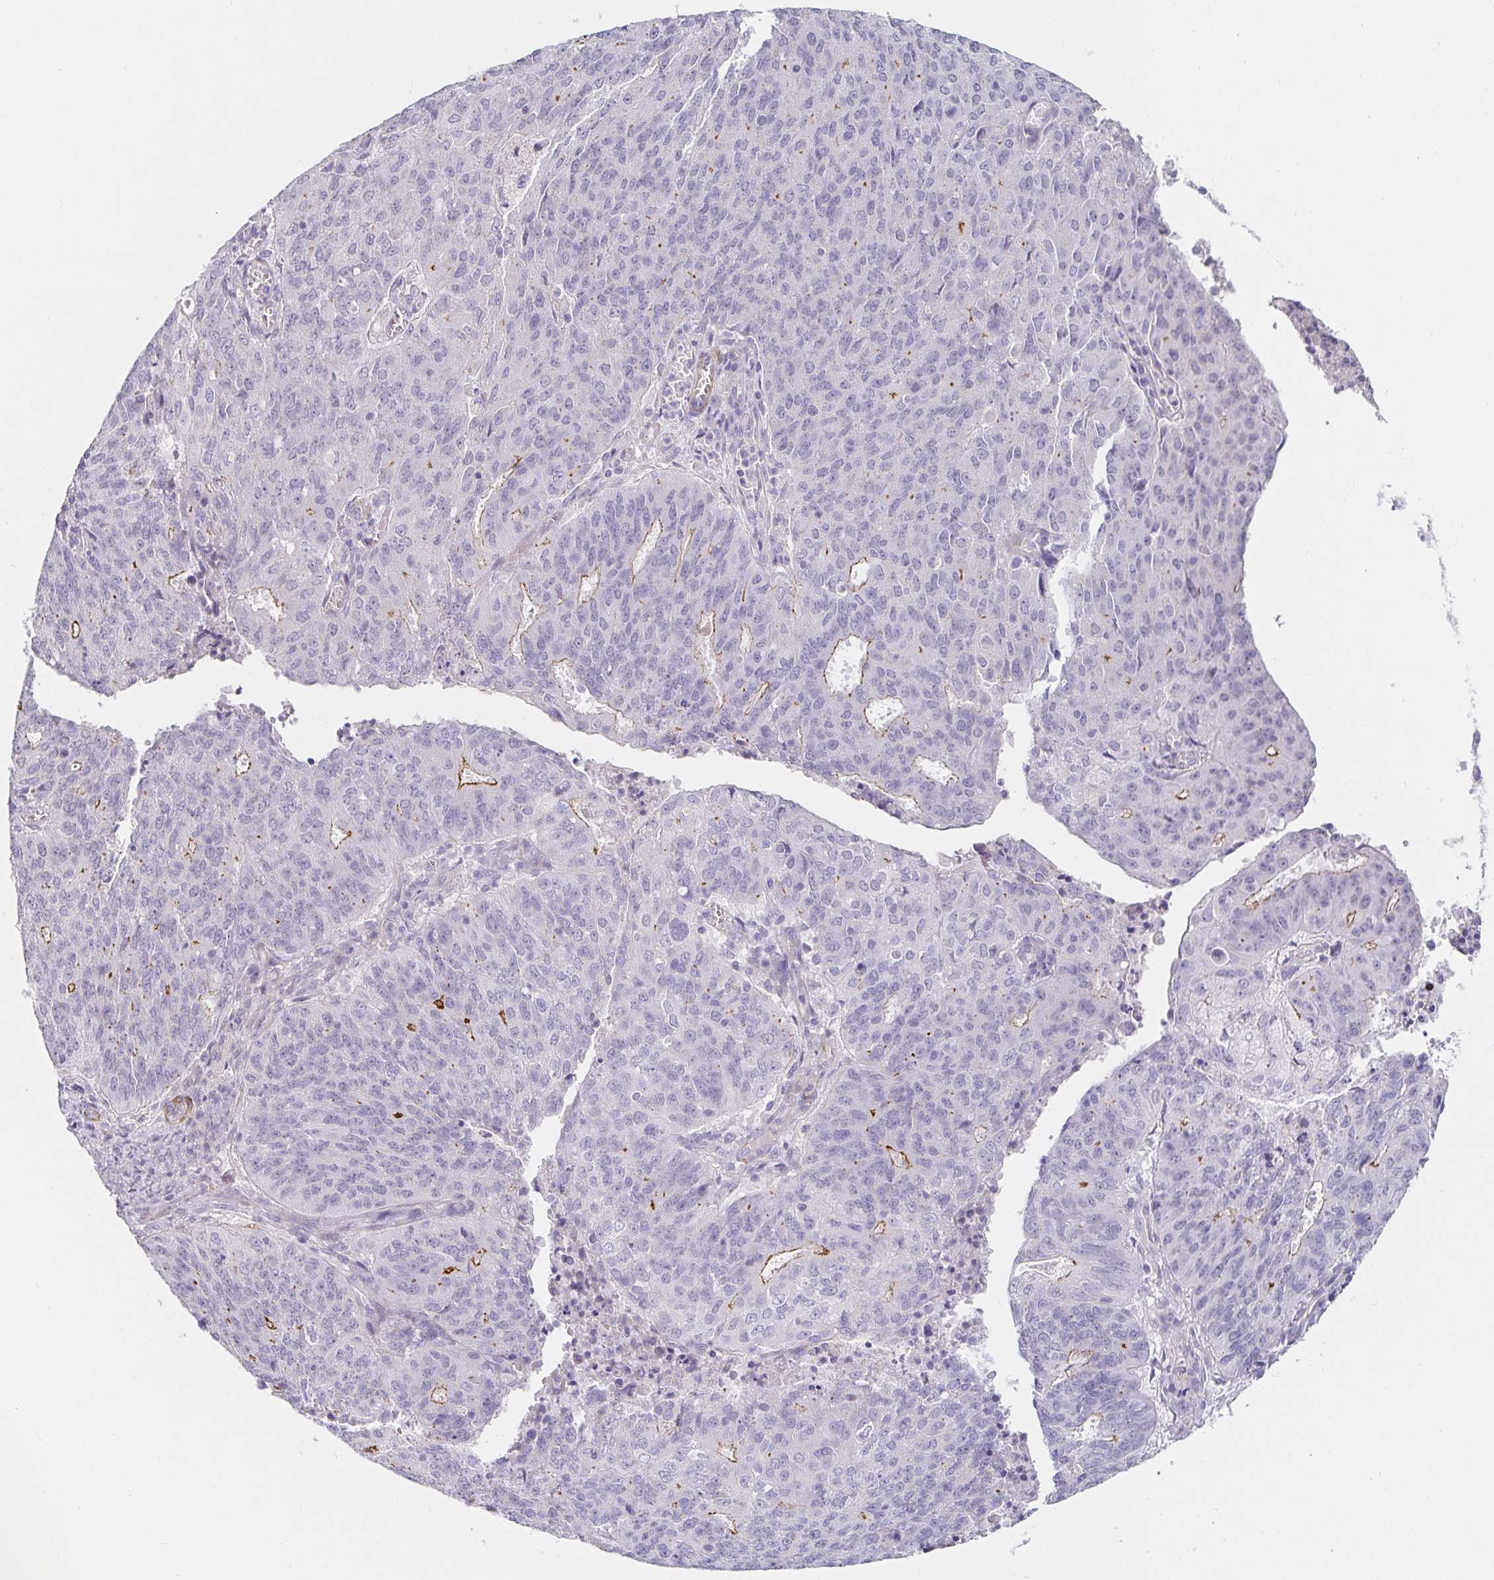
{"staining": {"intensity": "moderate", "quantity": "<25%", "location": "cytoplasmic/membranous"}, "tissue": "endometrial cancer", "cell_type": "Tumor cells", "image_type": "cancer", "snomed": [{"axis": "morphology", "description": "Adenocarcinoma, NOS"}, {"axis": "topography", "description": "Endometrium"}], "caption": "Tumor cells demonstrate moderate cytoplasmic/membranous positivity in about <25% of cells in endometrial cancer.", "gene": "PDX1", "patient": {"sex": "female", "age": 82}}